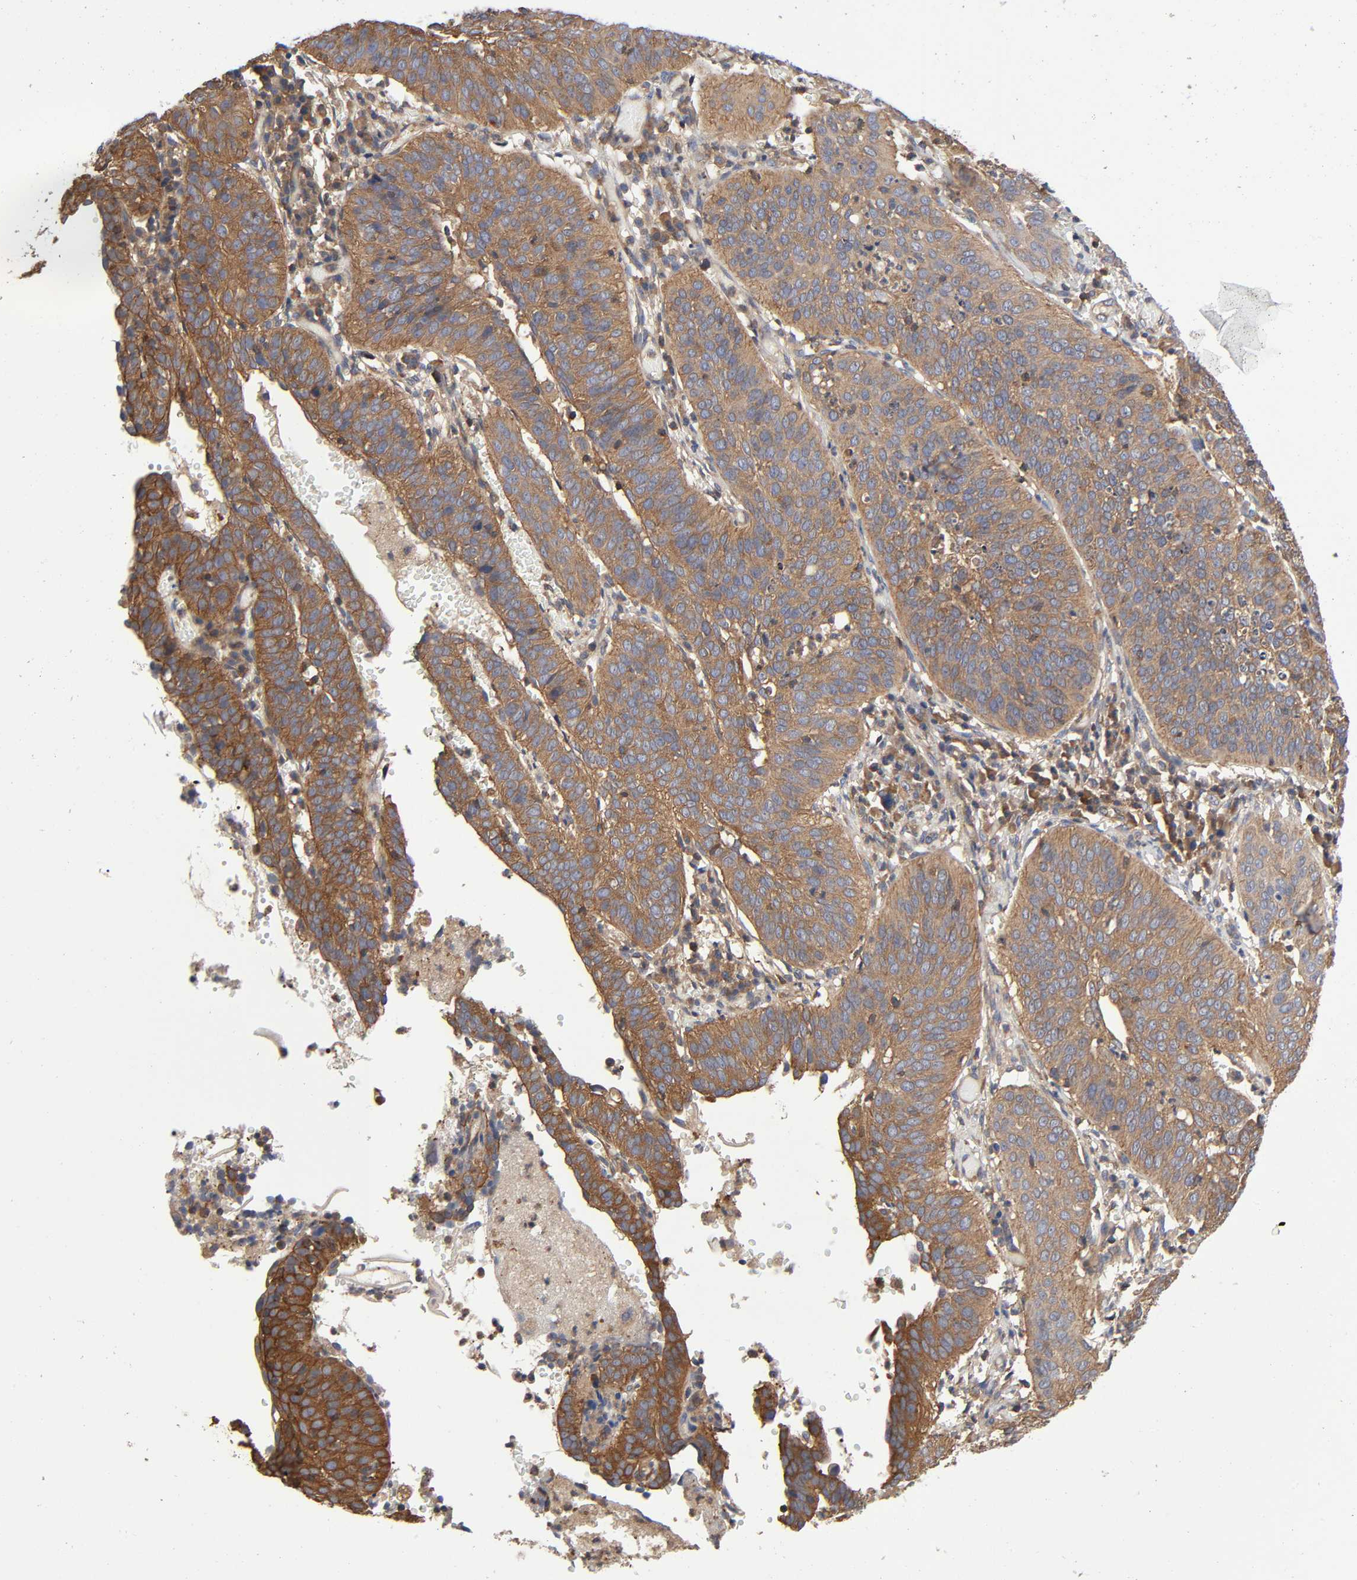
{"staining": {"intensity": "moderate", "quantity": ">75%", "location": "cytoplasmic/membranous"}, "tissue": "cervical cancer", "cell_type": "Tumor cells", "image_type": "cancer", "snomed": [{"axis": "morphology", "description": "Squamous cell carcinoma, NOS"}, {"axis": "topography", "description": "Cervix"}], "caption": "There is medium levels of moderate cytoplasmic/membranous positivity in tumor cells of cervical squamous cell carcinoma, as demonstrated by immunohistochemical staining (brown color).", "gene": "LAMTOR2", "patient": {"sex": "female", "age": 39}}